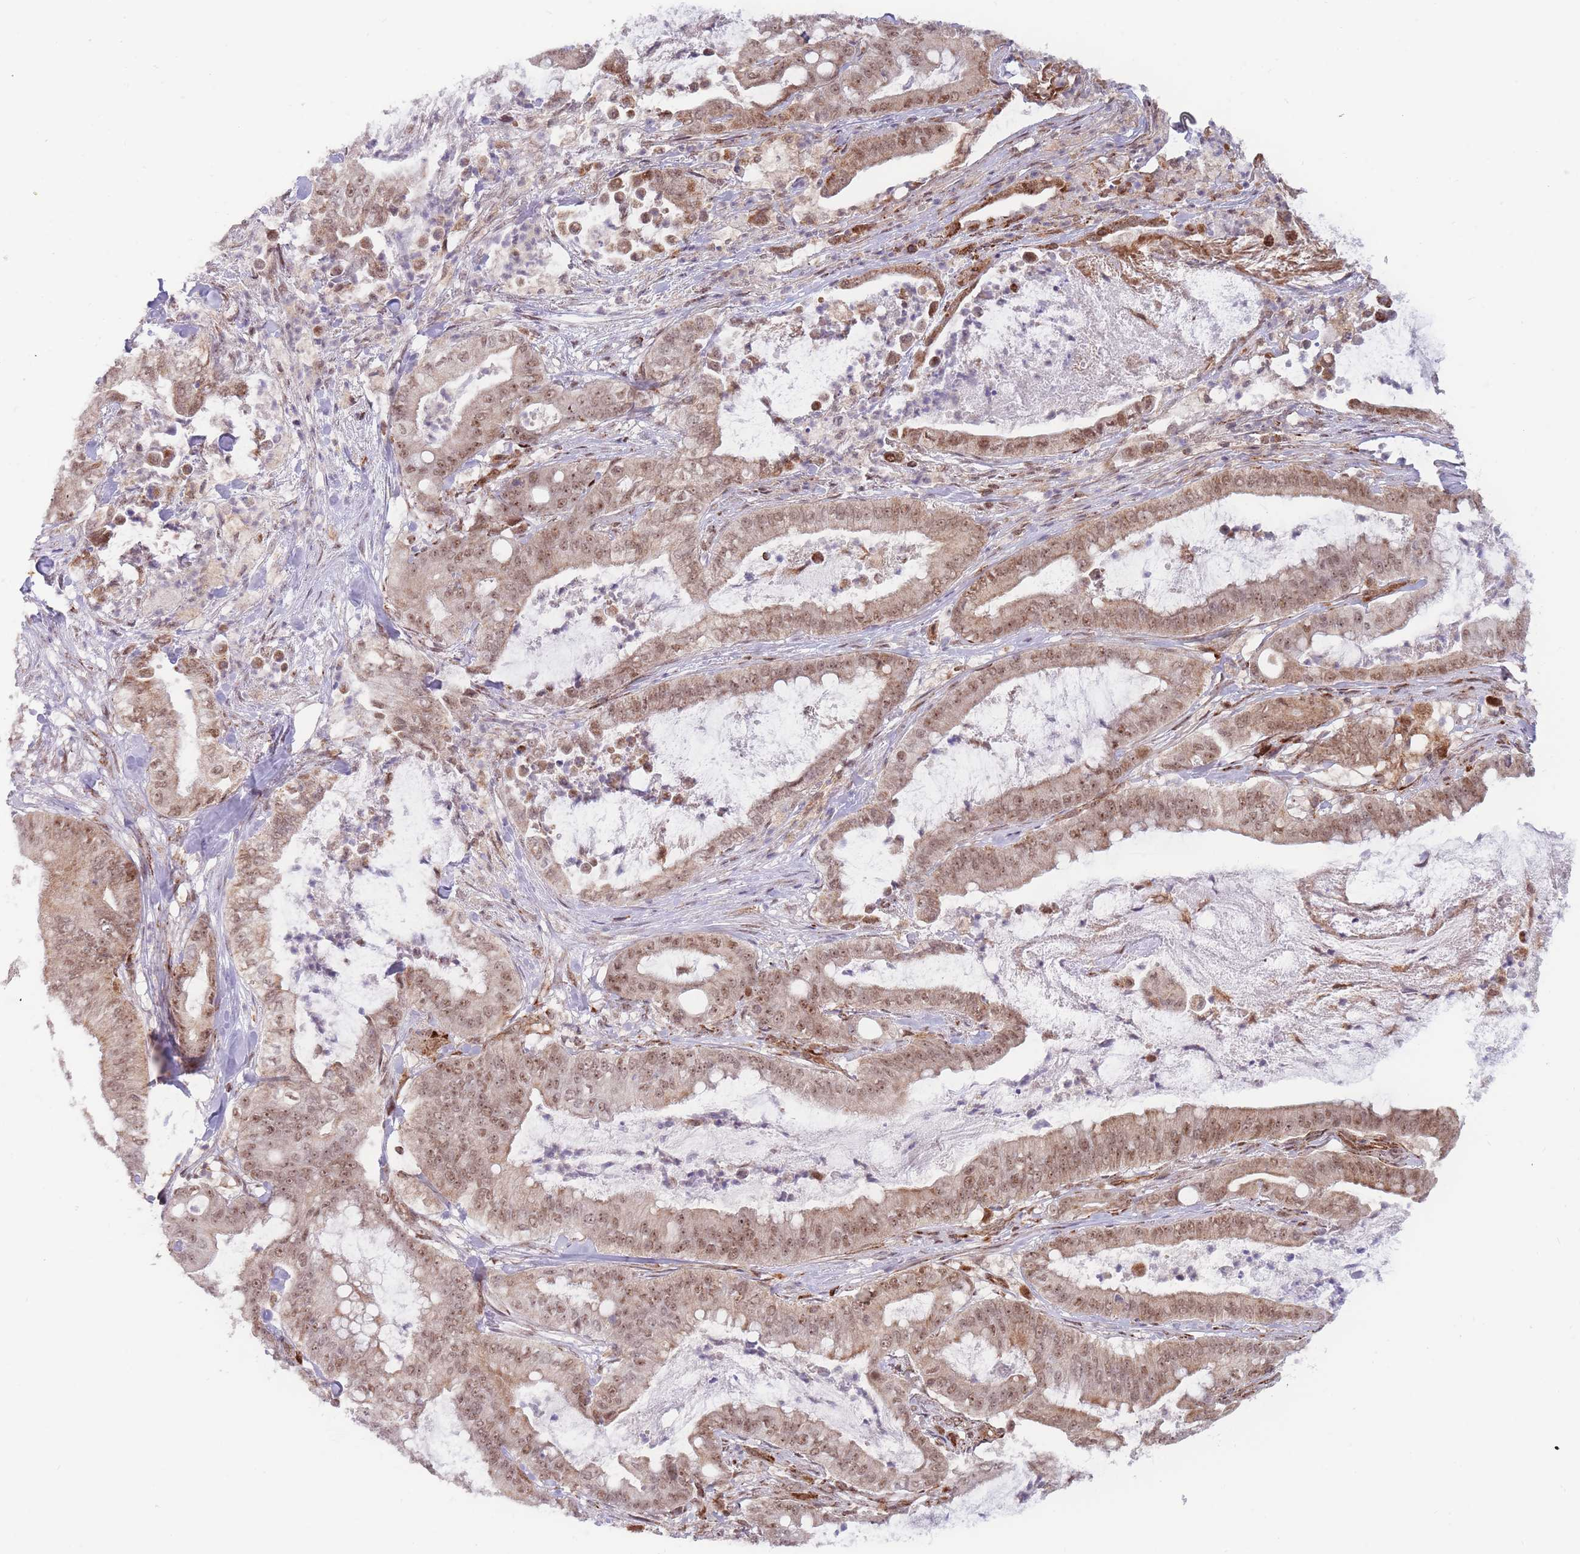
{"staining": {"intensity": "moderate", "quantity": ">75%", "location": "nuclear"}, "tissue": "pancreatic cancer", "cell_type": "Tumor cells", "image_type": "cancer", "snomed": [{"axis": "morphology", "description": "Adenocarcinoma, NOS"}, {"axis": "topography", "description": "Pancreas"}], "caption": "The immunohistochemical stain shows moderate nuclear expression in tumor cells of pancreatic adenocarcinoma tissue.", "gene": "BOD1L1", "patient": {"sex": "male", "age": 71}}